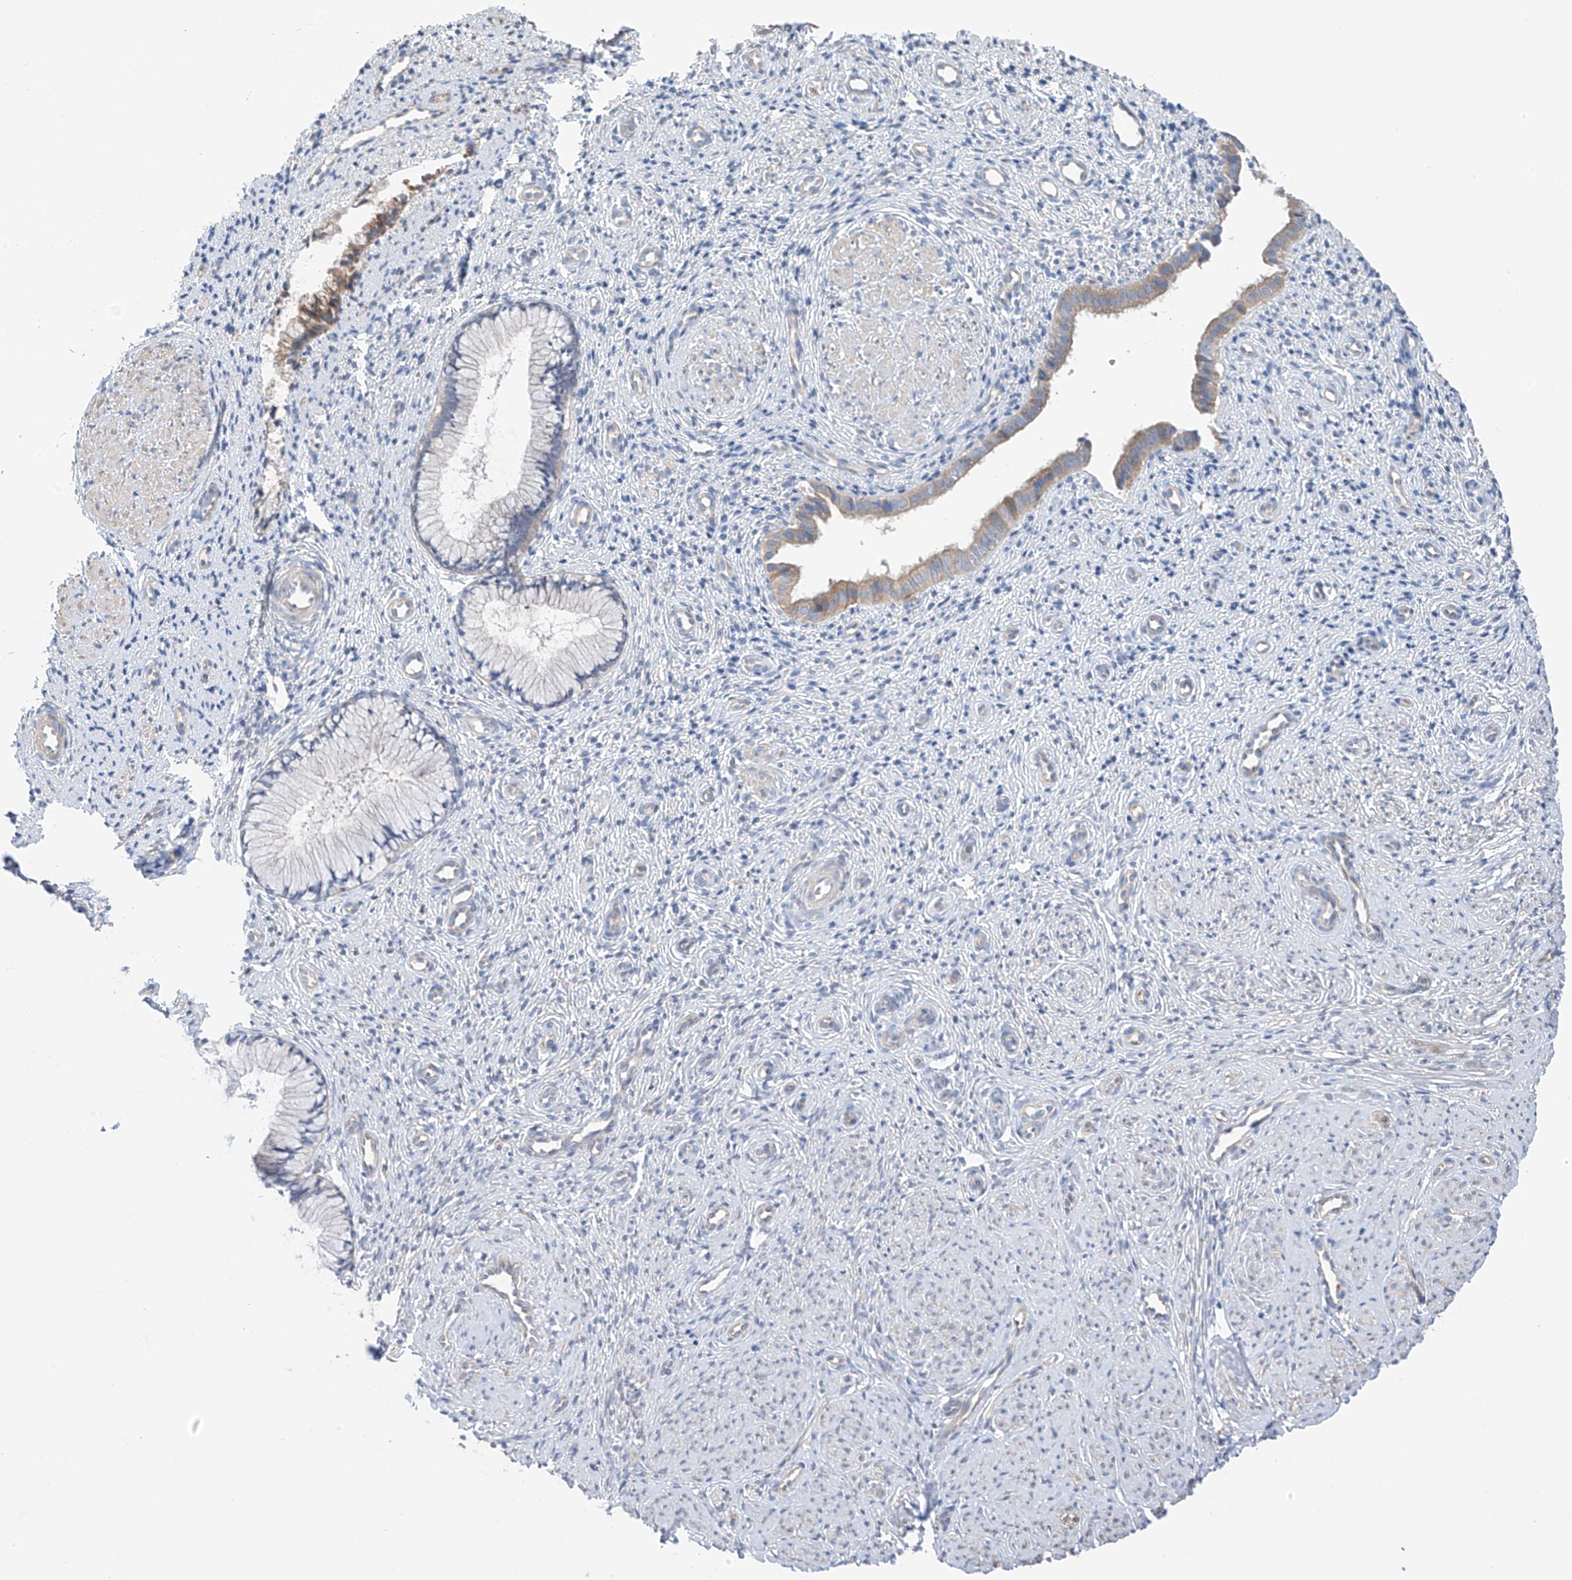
{"staining": {"intensity": "moderate", "quantity": "<25%", "location": "cytoplasmic/membranous"}, "tissue": "cervix", "cell_type": "Glandular cells", "image_type": "normal", "snomed": [{"axis": "morphology", "description": "Normal tissue, NOS"}, {"axis": "topography", "description": "Cervix"}], "caption": "Immunohistochemical staining of benign human cervix displays low levels of moderate cytoplasmic/membranous expression in approximately <25% of glandular cells.", "gene": "REC8", "patient": {"sex": "female", "age": 27}}